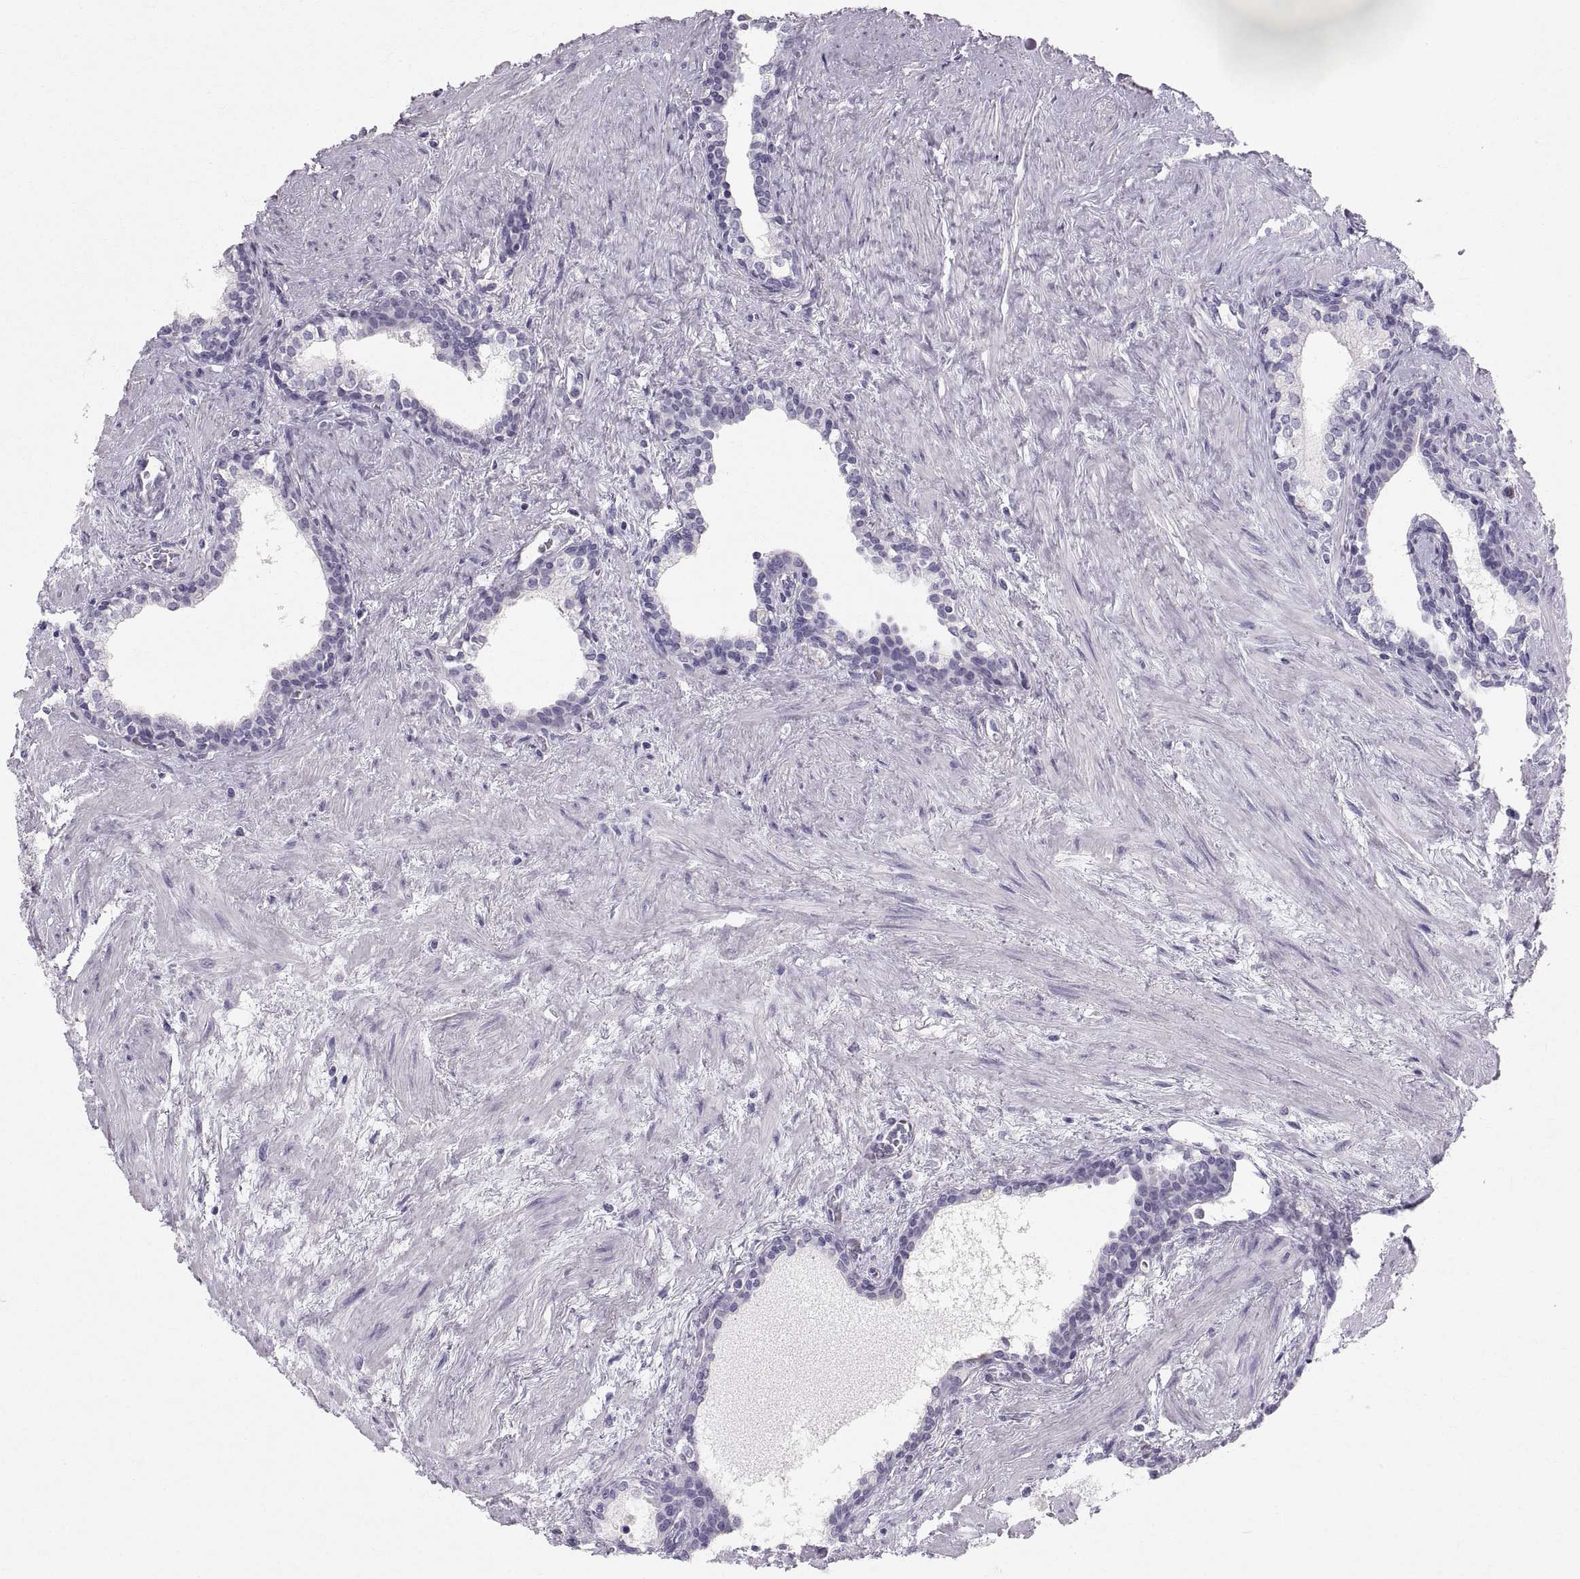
{"staining": {"intensity": "negative", "quantity": "none", "location": "none"}, "tissue": "prostate cancer", "cell_type": "Tumor cells", "image_type": "cancer", "snomed": [{"axis": "morphology", "description": "Adenocarcinoma, NOS"}, {"axis": "morphology", "description": "Adenocarcinoma, High grade"}, {"axis": "topography", "description": "Prostate"}], "caption": "There is no significant staining in tumor cells of prostate high-grade adenocarcinoma.", "gene": "SLC22A6", "patient": {"sex": "male", "age": 61}}